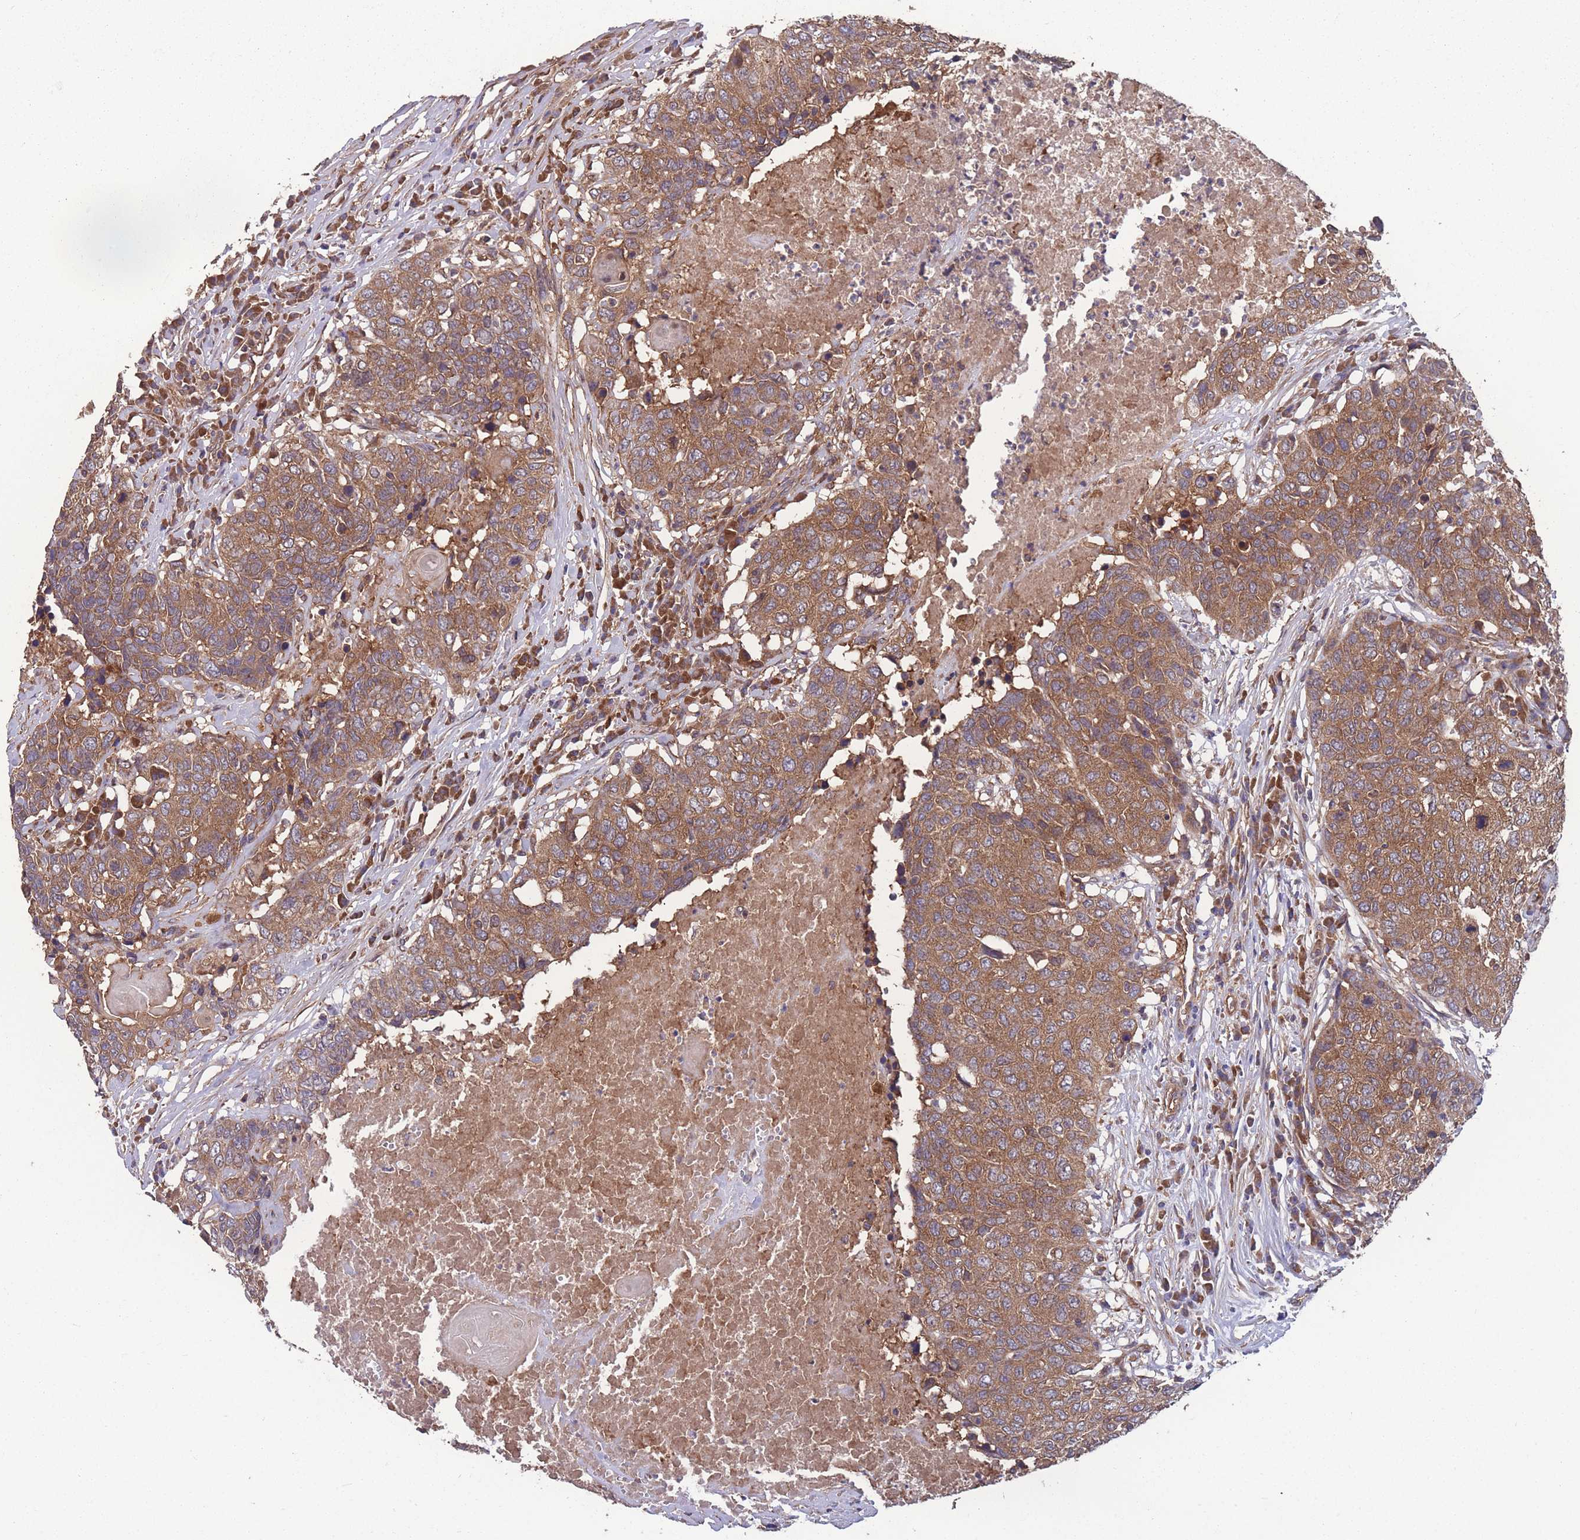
{"staining": {"intensity": "moderate", "quantity": ">75%", "location": "cytoplasmic/membranous"}, "tissue": "head and neck cancer", "cell_type": "Tumor cells", "image_type": "cancer", "snomed": [{"axis": "morphology", "description": "Squamous cell carcinoma, NOS"}, {"axis": "topography", "description": "Head-Neck"}], "caption": "Moderate cytoplasmic/membranous protein expression is seen in about >75% of tumor cells in head and neck cancer (squamous cell carcinoma).", "gene": "ZPR1", "patient": {"sex": "male", "age": 66}}